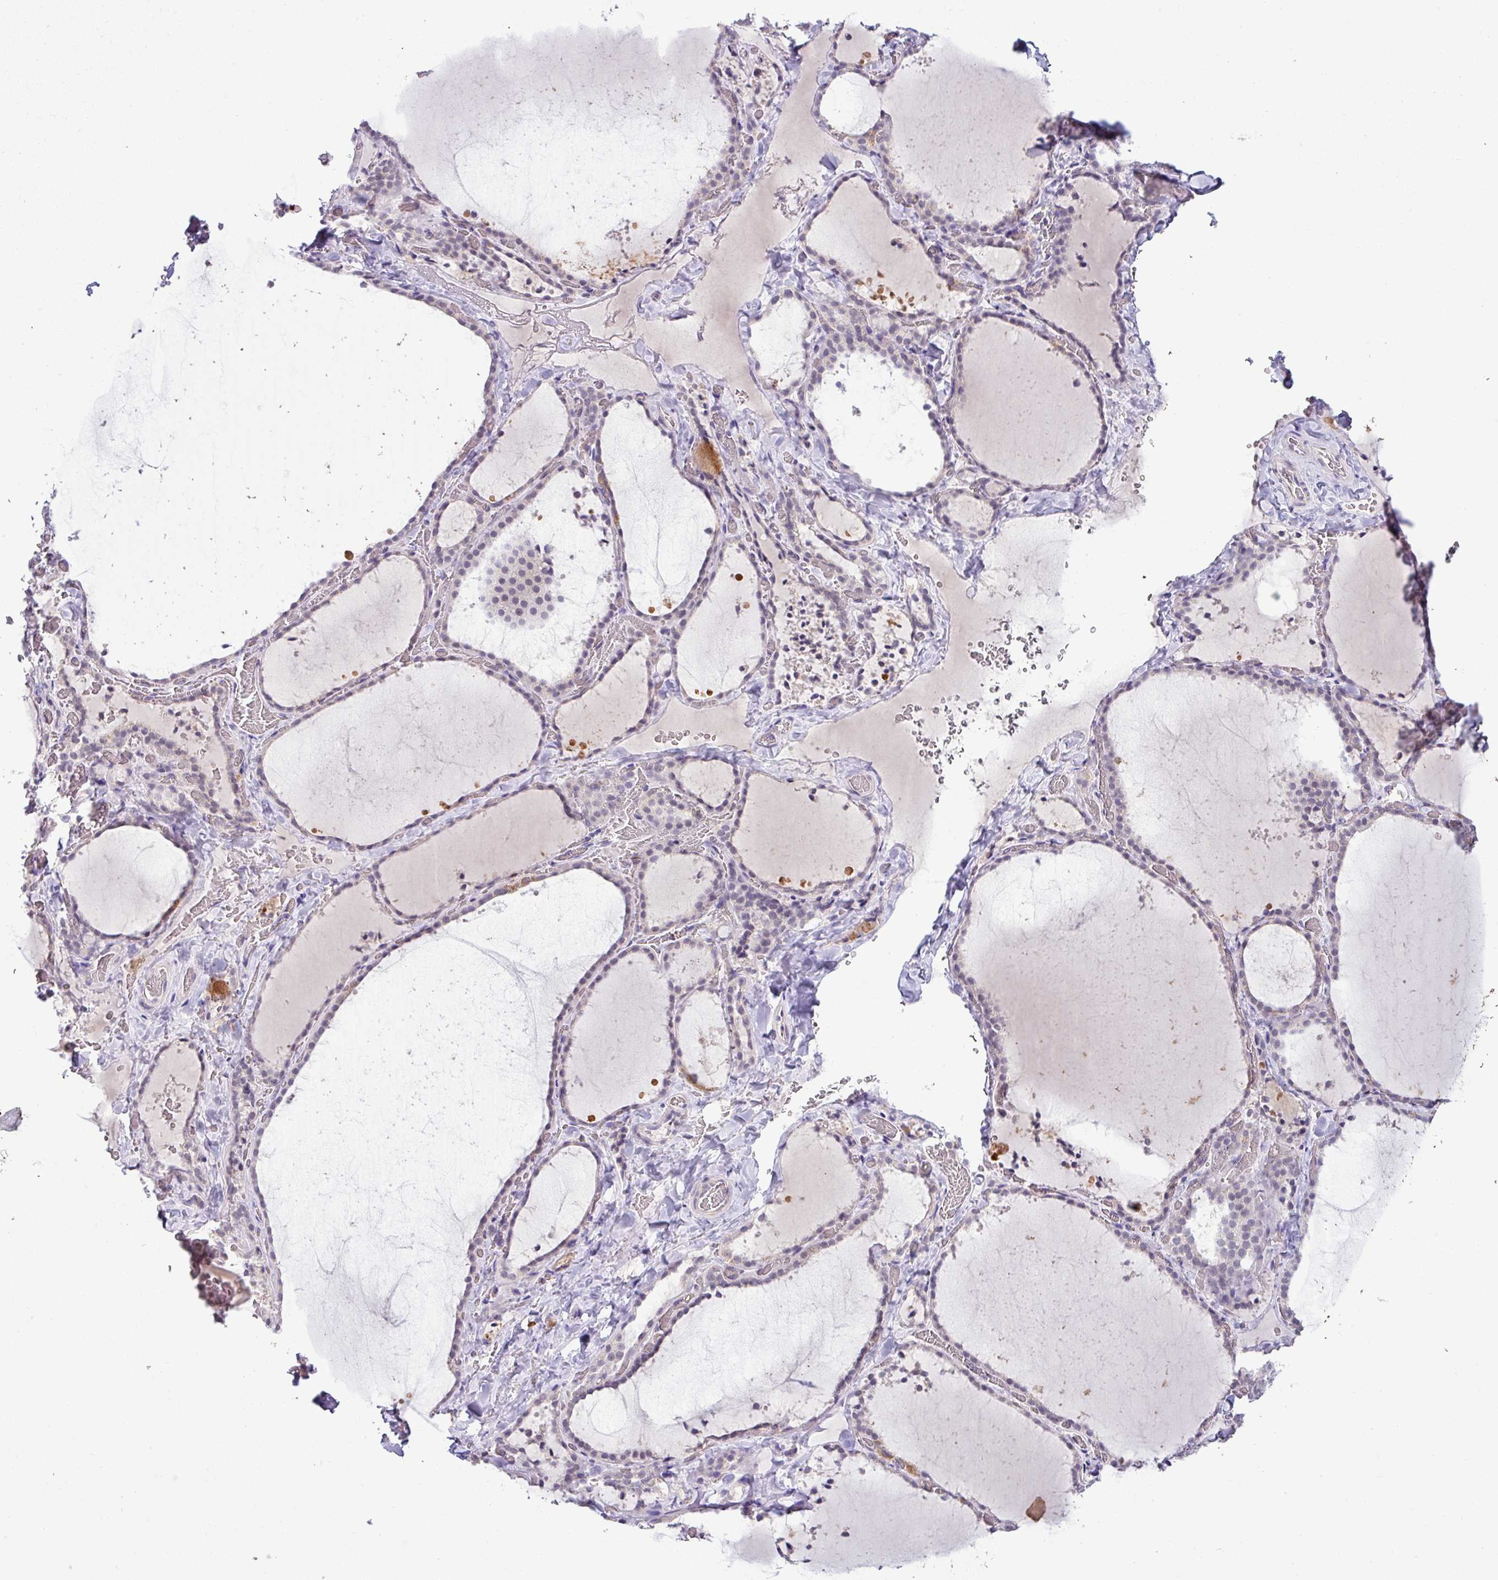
{"staining": {"intensity": "negative", "quantity": "none", "location": "none"}, "tissue": "thyroid gland", "cell_type": "Glandular cells", "image_type": "normal", "snomed": [{"axis": "morphology", "description": "Normal tissue, NOS"}, {"axis": "topography", "description": "Thyroid gland"}], "caption": "IHC micrograph of unremarkable thyroid gland: human thyroid gland stained with DAB reveals no significant protein positivity in glandular cells.", "gene": "HBEGF", "patient": {"sex": "female", "age": 22}}